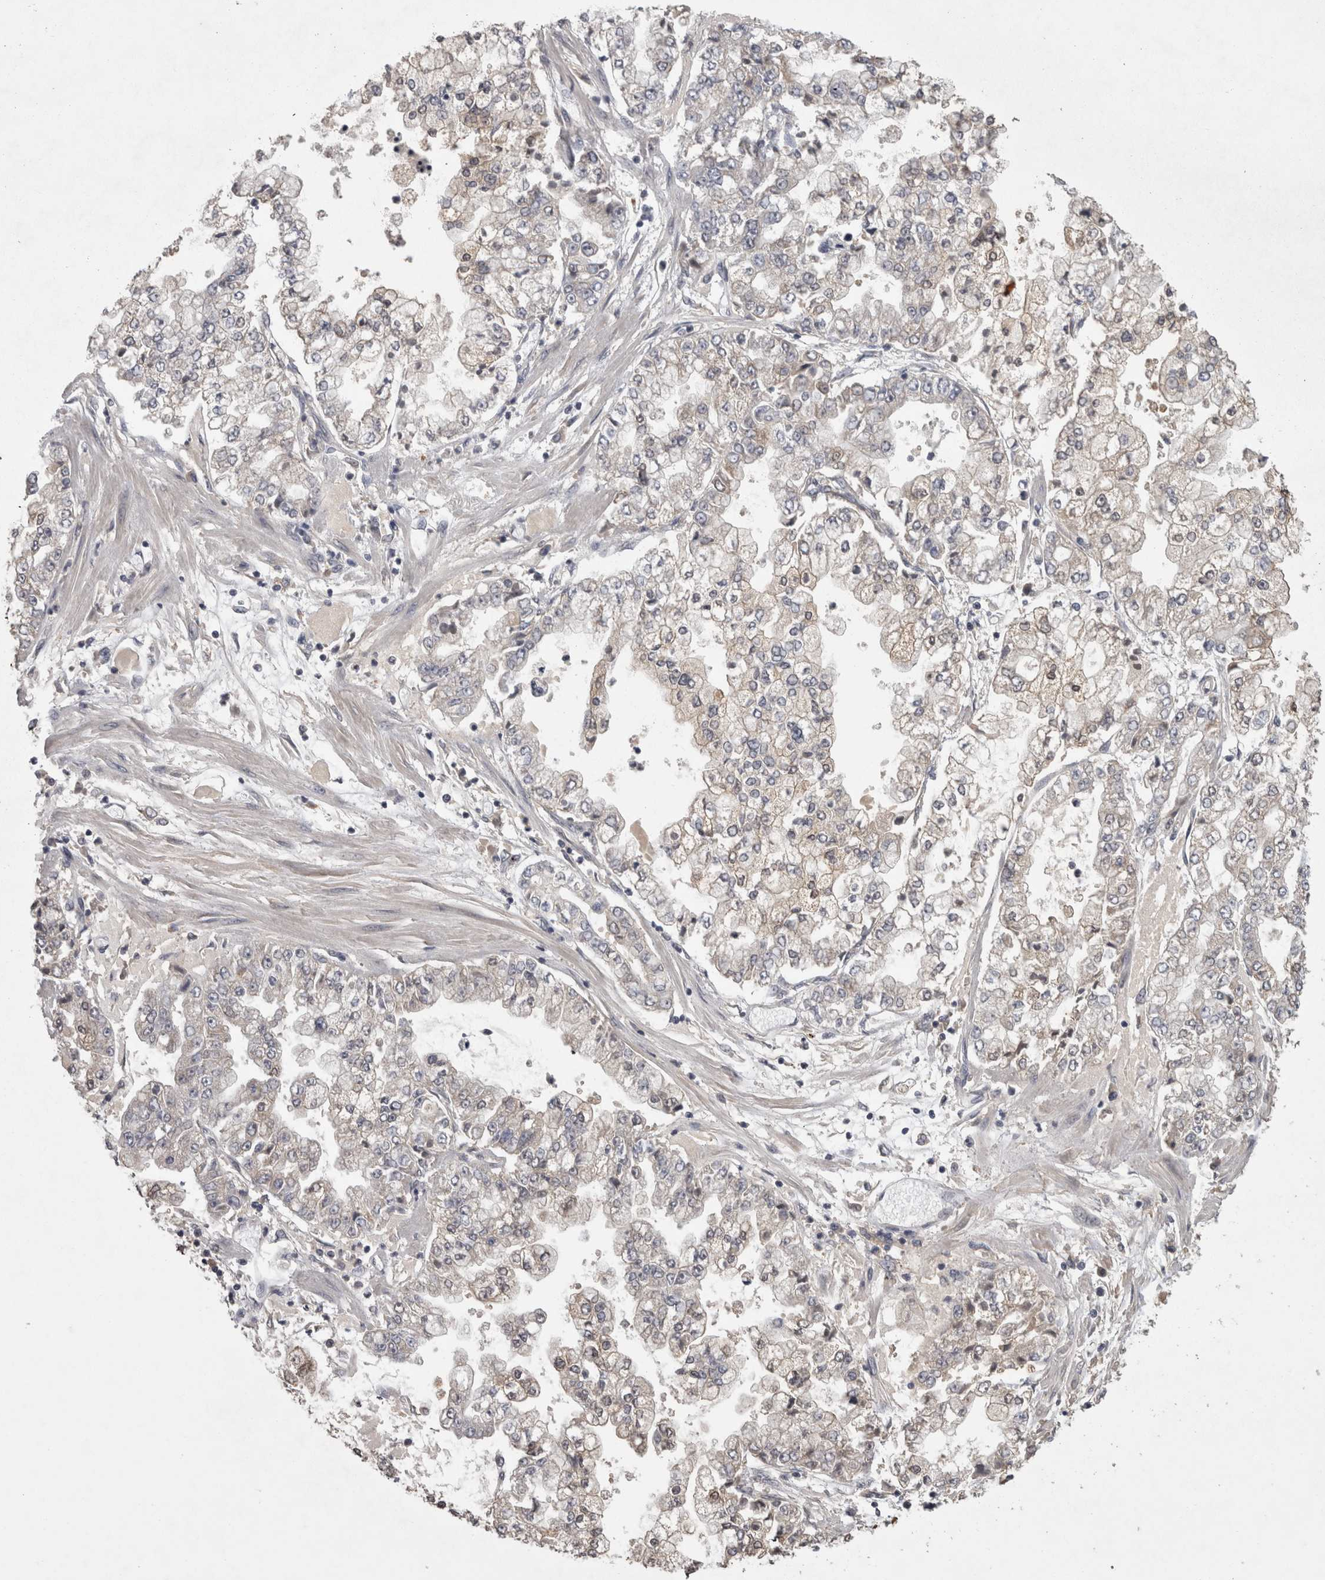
{"staining": {"intensity": "weak", "quantity": "<25%", "location": "cytoplasmic/membranous"}, "tissue": "stomach cancer", "cell_type": "Tumor cells", "image_type": "cancer", "snomed": [{"axis": "morphology", "description": "Adenocarcinoma, NOS"}, {"axis": "topography", "description": "Stomach"}], "caption": "Immunohistochemical staining of human stomach adenocarcinoma exhibits no significant expression in tumor cells. The staining is performed using DAB brown chromogen with nuclei counter-stained in using hematoxylin.", "gene": "PCM1", "patient": {"sex": "male", "age": 76}}